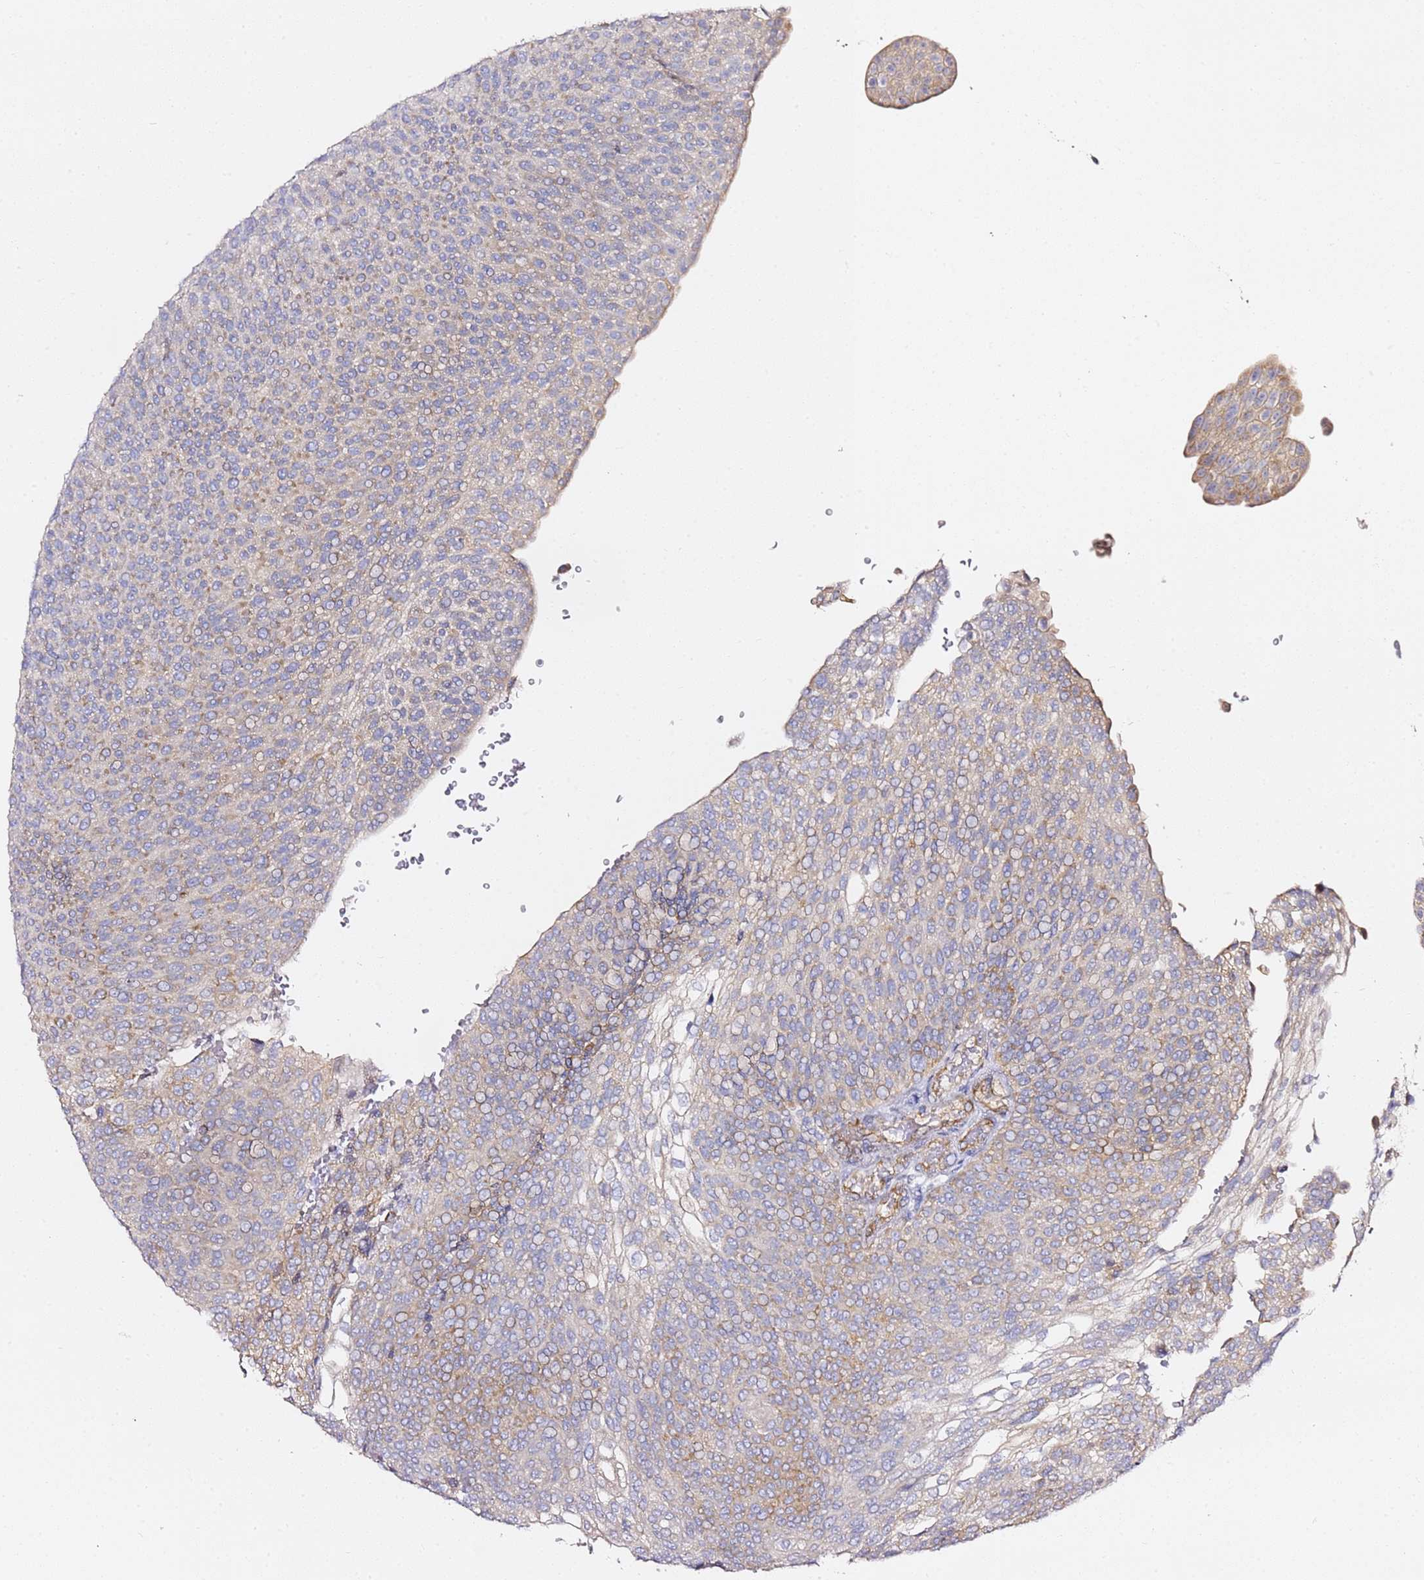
{"staining": {"intensity": "negative", "quantity": "none", "location": "none"}, "tissue": "urothelial cancer", "cell_type": "Tumor cells", "image_type": "cancer", "snomed": [{"axis": "morphology", "description": "Urothelial carcinoma, High grade"}, {"axis": "topography", "description": "Urinary bladder"}], "caption": "Immunohistochemistry histopathology image of urothelial cancer stained for a protein (brown), which displays no staining in tumor cells.", "gene": "KIF7", "patient": {"sex": "female", "age": 79}}